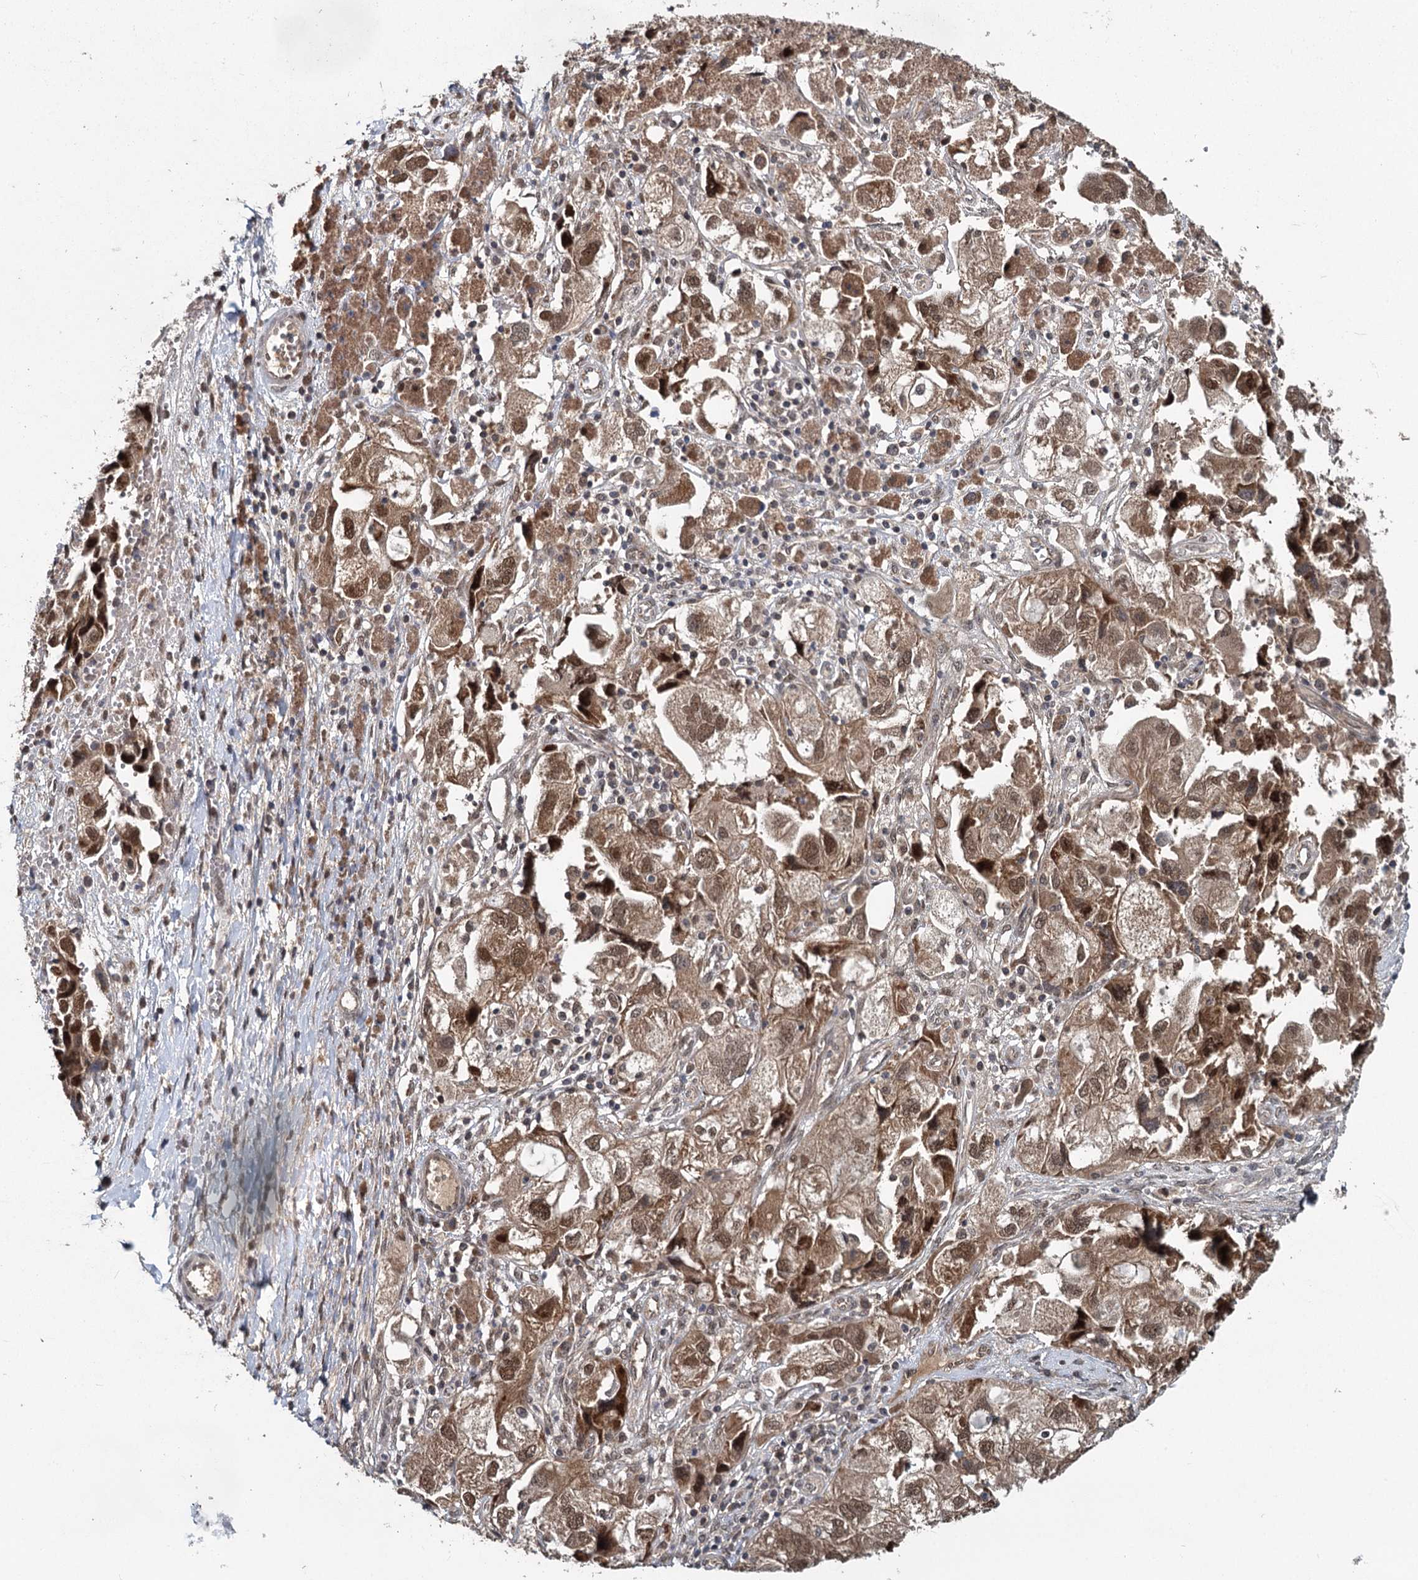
{"staining": {"intensity": "moderate", "quantity": ">75%", "location": "cytoplasmic/membranous,nuclear"}, "tissue": "ovarian cancer", "cell_type": "Tumor cells", "image_type": "cancer", "snomed": [{"axis": "morphology", "description": "Carcinoma, NOS"}, {"axis": "morphology", "description": "Cystadenocarcinoma, serous, NOS"}, {"axis": "topography", "description": "Ovary"}], "caption": "High-magnification brightfield microscopy of serous cystadenocarcinoma (ovarian) stained with DAB (3,3'-diaminobenzidine) (brown) and counterstained with hematoxylin (blue). tumor cells exhibit moderate cytoplasmic/membranous and nuclear staining is identified in approximately>75% of cells.", "gene": "MYG1", "patient": {"sex": "female", "age": 69}}